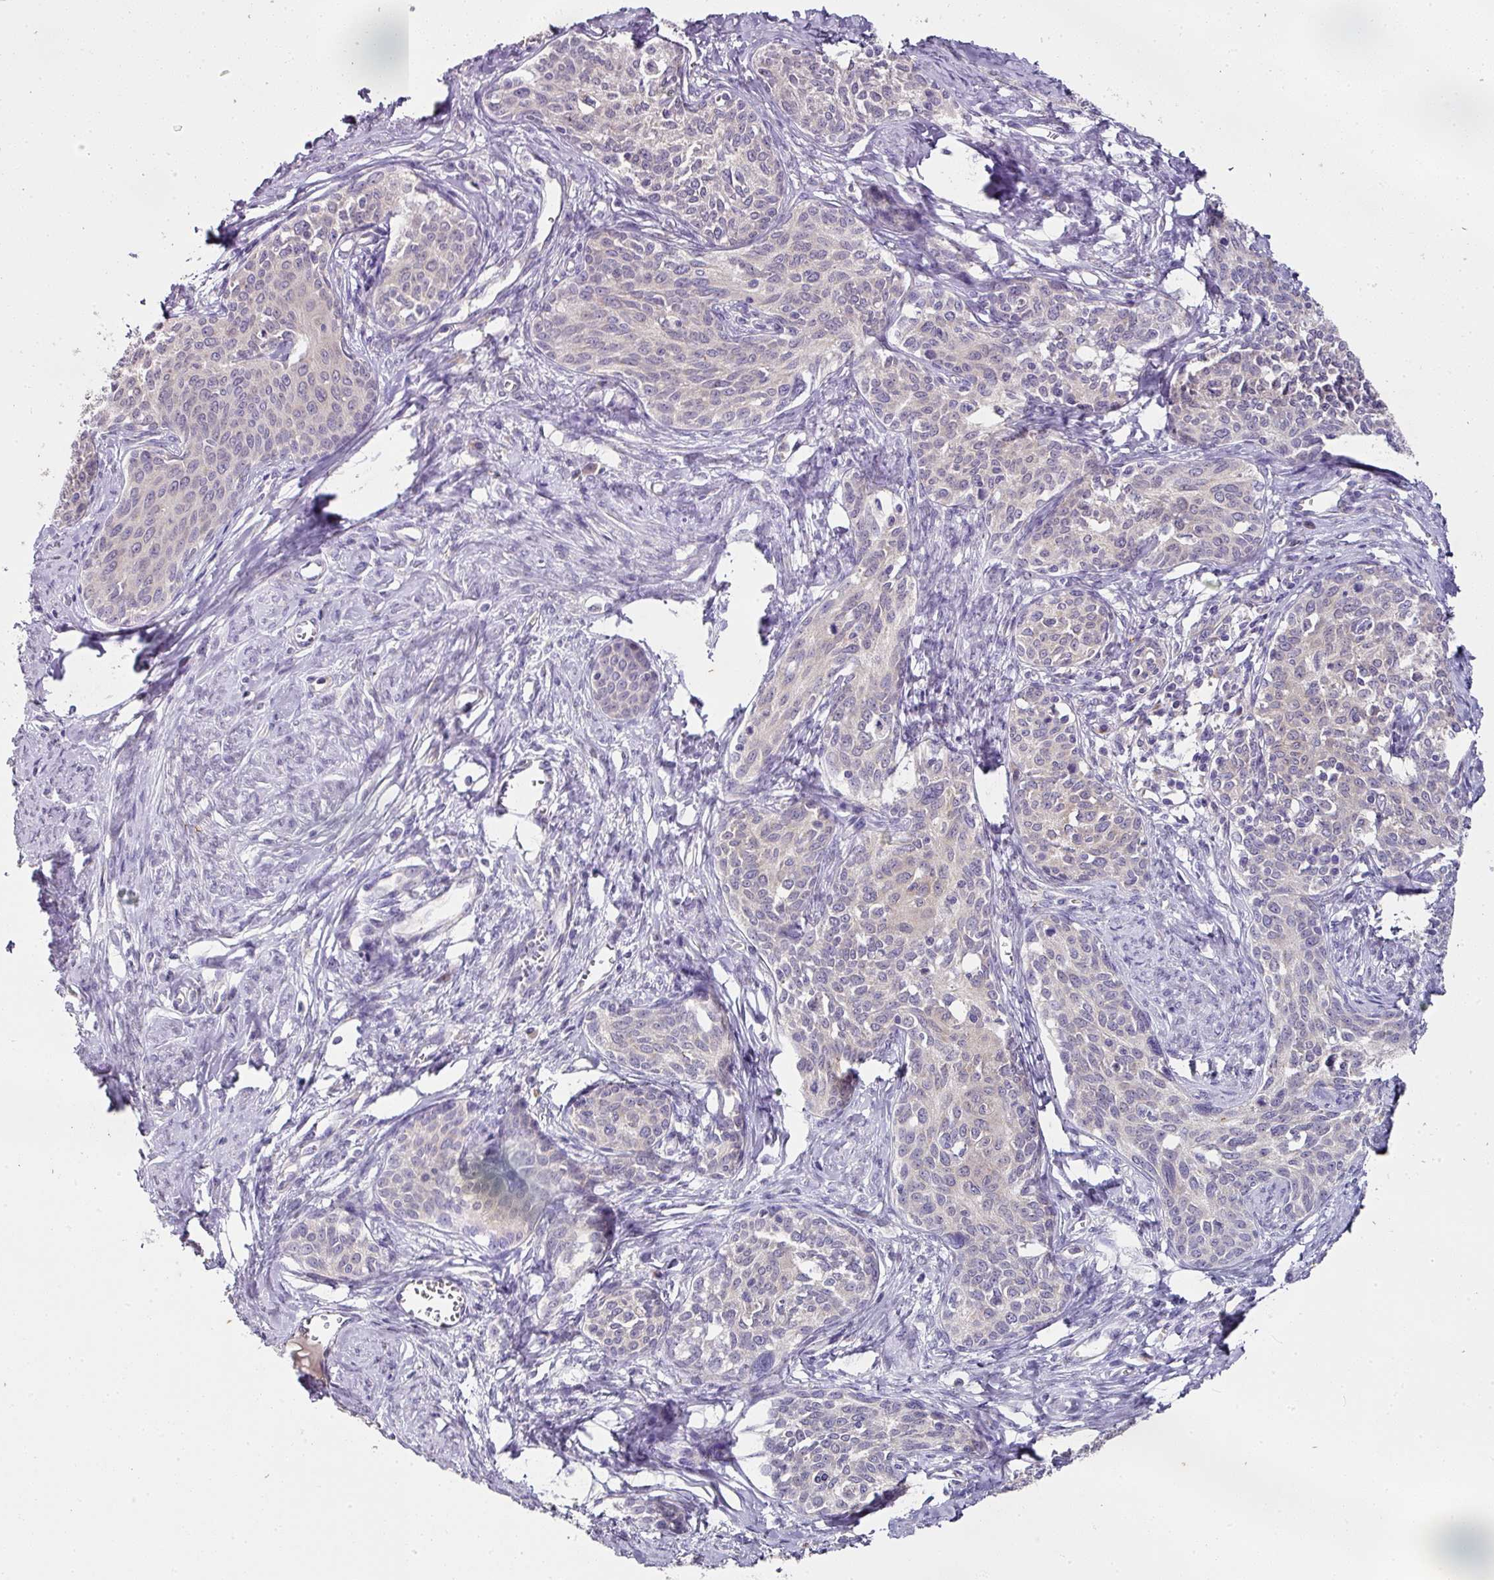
{"staining": {"intensity": "negative", "quantity": "none", "location": "none"}, "tissue": "cervical cancer", "cell_type": "Tumor cells", "image_type": "cancer", "snomed": [{"axis": "morphology", "description": "Squamous cell carcinoma, NOS"}, {"axis": "morphology", "description": "Adenocarcinoma, NOS"}, {"axis": "topography", "description": "Cervix"}], "caption": "IHC micrograph of neoplastic tissue: human adenocarcinoma (cervical) stained with DAB exhibits no significant protein positivity in tumor cells. (DAB immunohistochemistry (IHC) visualized using brightfield microscopy, high magnification).", "gene": "SKIC2", "patient": {"sex": "female", "age": 52}}